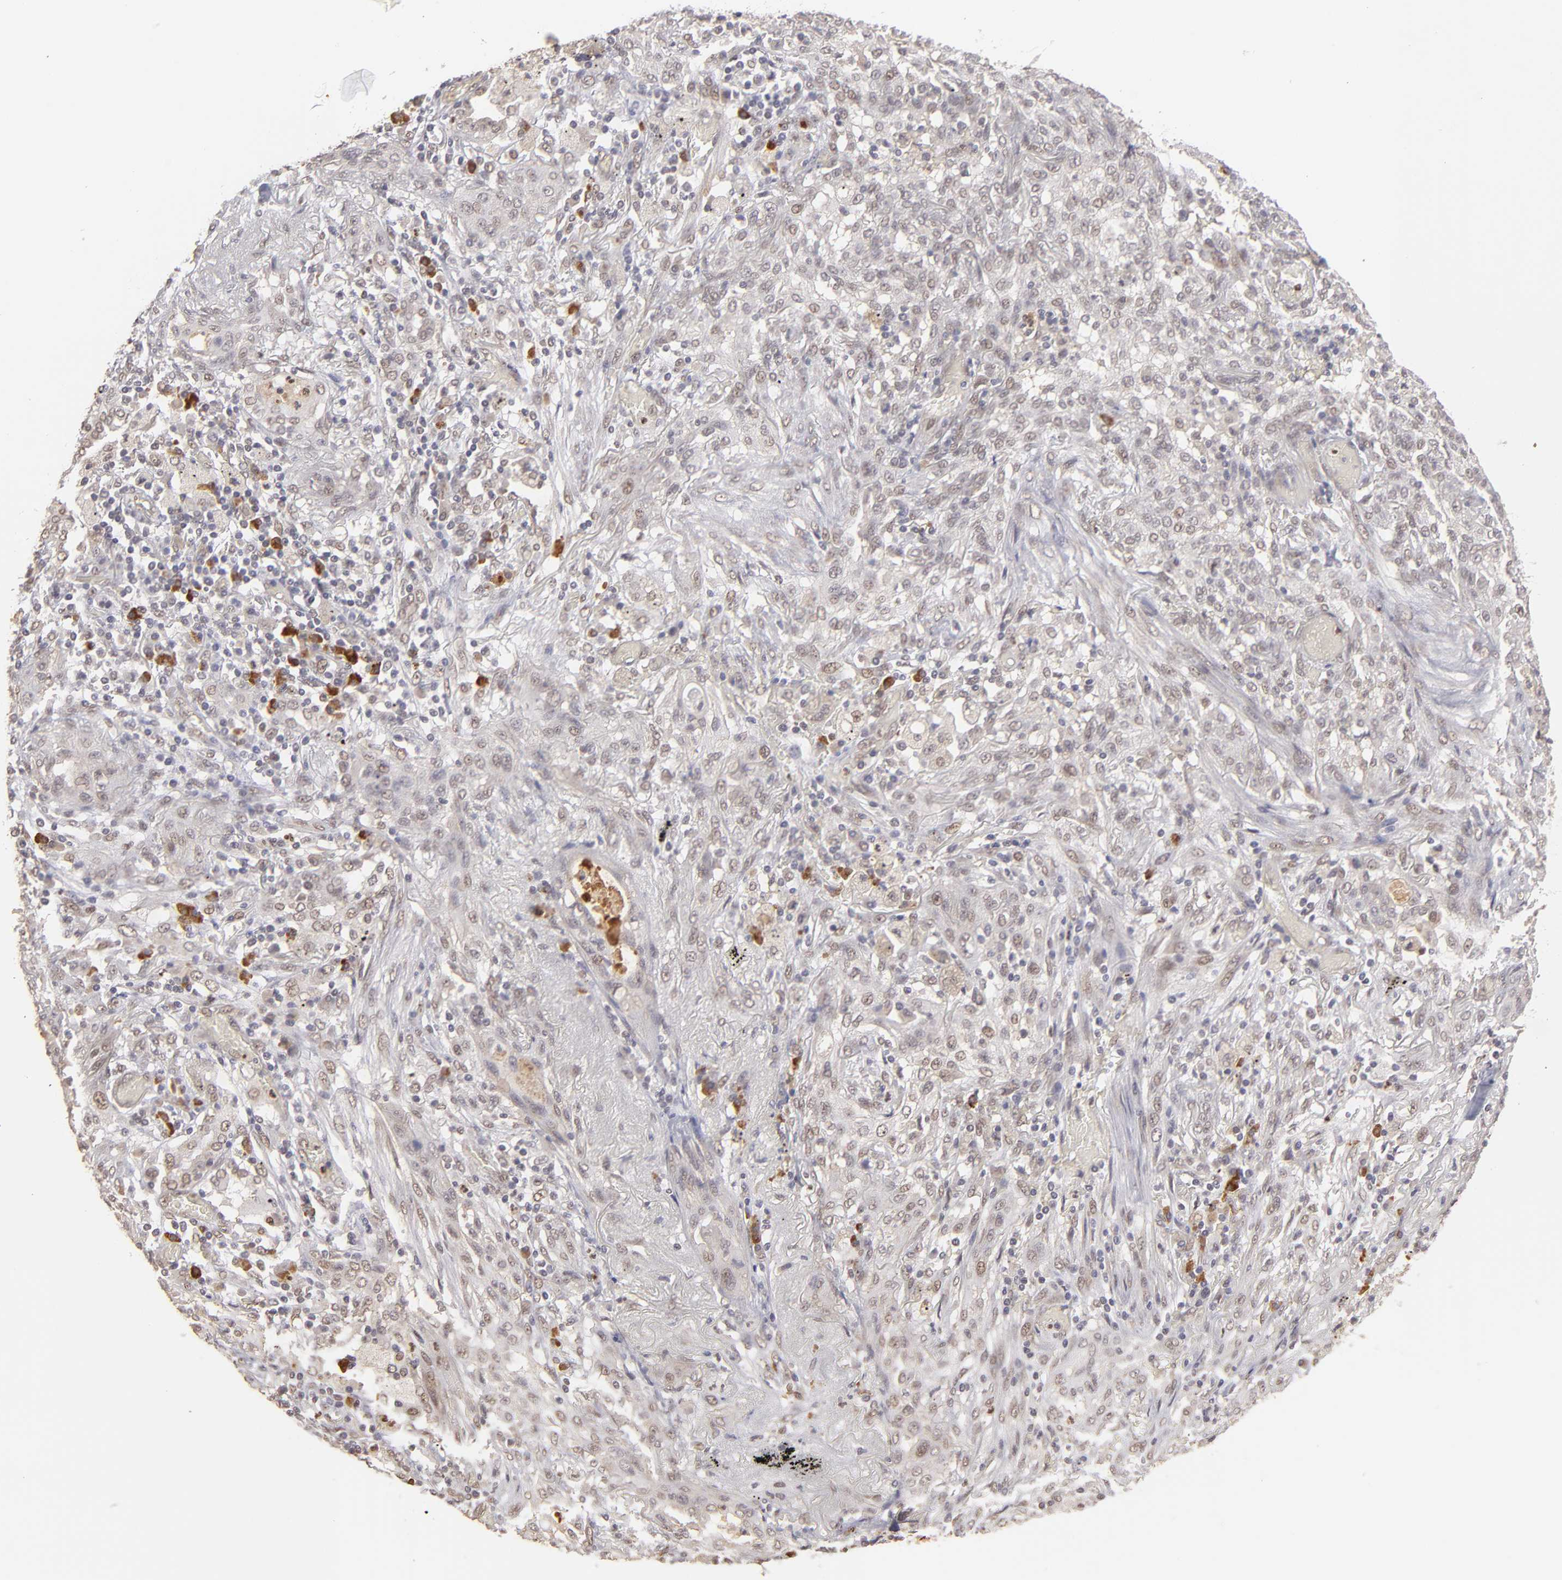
{"staining": {"intensity": "weak", "quantity": "25%-75%", "location": "nuclear"}, "tissue": "lung cancer", "cell_type": "Tumor cells", "image_type": "cancer", "snomed": [{"axis": "morphology", "description": "Squamous cell carcinoma, NOS"}, {"axis": "topography", "description": "Lung"}], "caption": "High-power microscopy captured an immunohistochemistry (IHC) histopathology image of squamous cell carcinoma (lung), revealing weak nuclear expression in approximately 25%-75% of tumor cells.", "gene": "NFE2", "patient": {"sex": "female", "age": 47}}